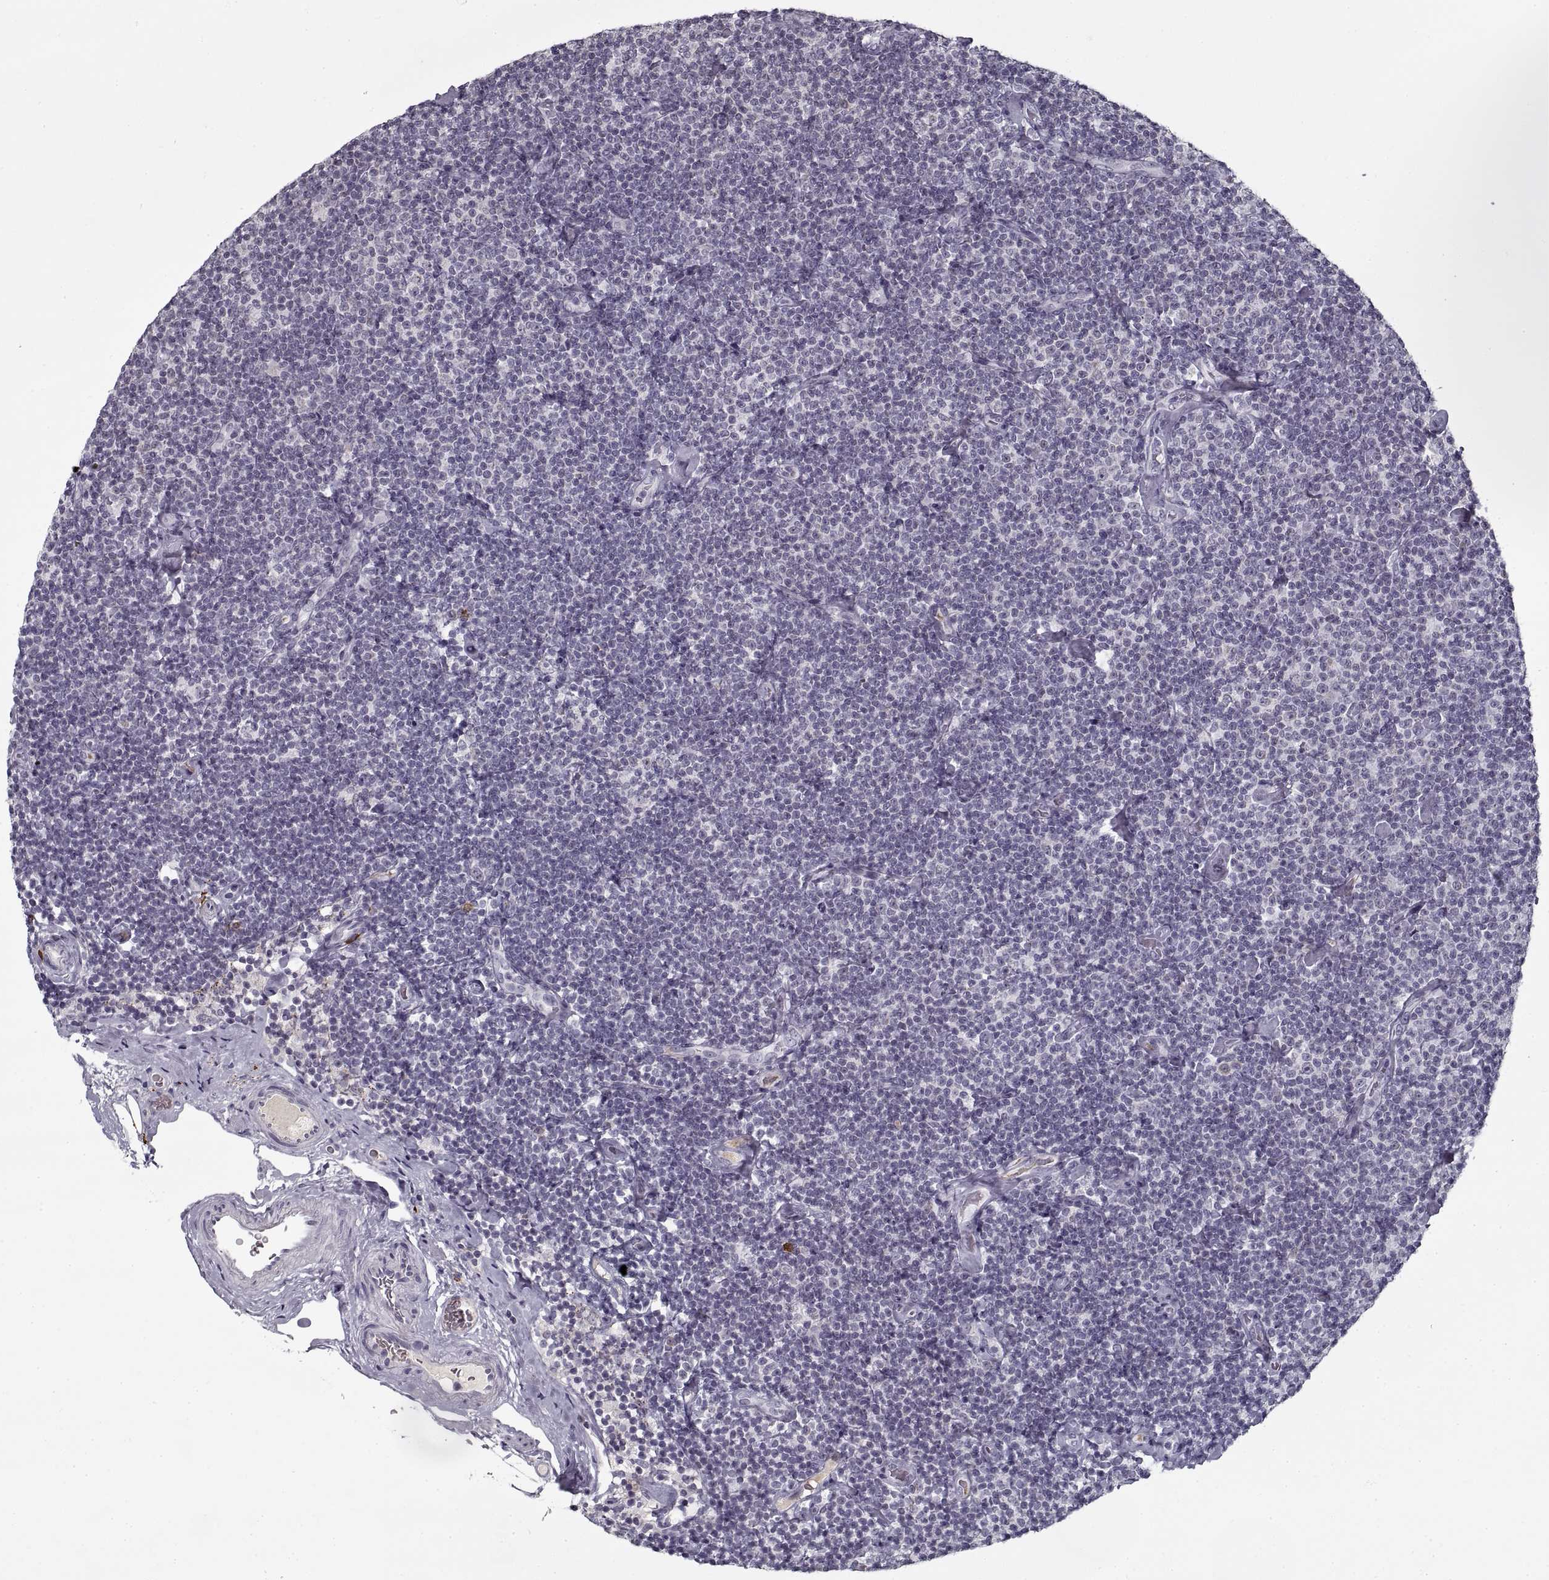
{"staining": {"intensity": "negative", "quantity": "none", "location": "none"}, "tissue": "lymphoma", "cell_type": "Tumor cells", "image_type": "cancer", "snomed": [{"axis": "morphology", "description": "Malignant lymphoma, non-Hodgkin's type, Low grade"}, {"axis": "topography", "description": "Lymph node"}], "caption": "High magnification brightfield microscopy of low-grade malignant lymphoma, non-Hodgkin's type stained with DAB (3,3'-diaminobenzidine) (brown) and counterstained with hematoxylin (blue): tumor cells show no significant positivity. (DAB (3,3'-diaminobenzidine) IHC with hematoxylin counter stain).", "gene": "GAD2", "patient": {"sex": "male", "age": 81}}